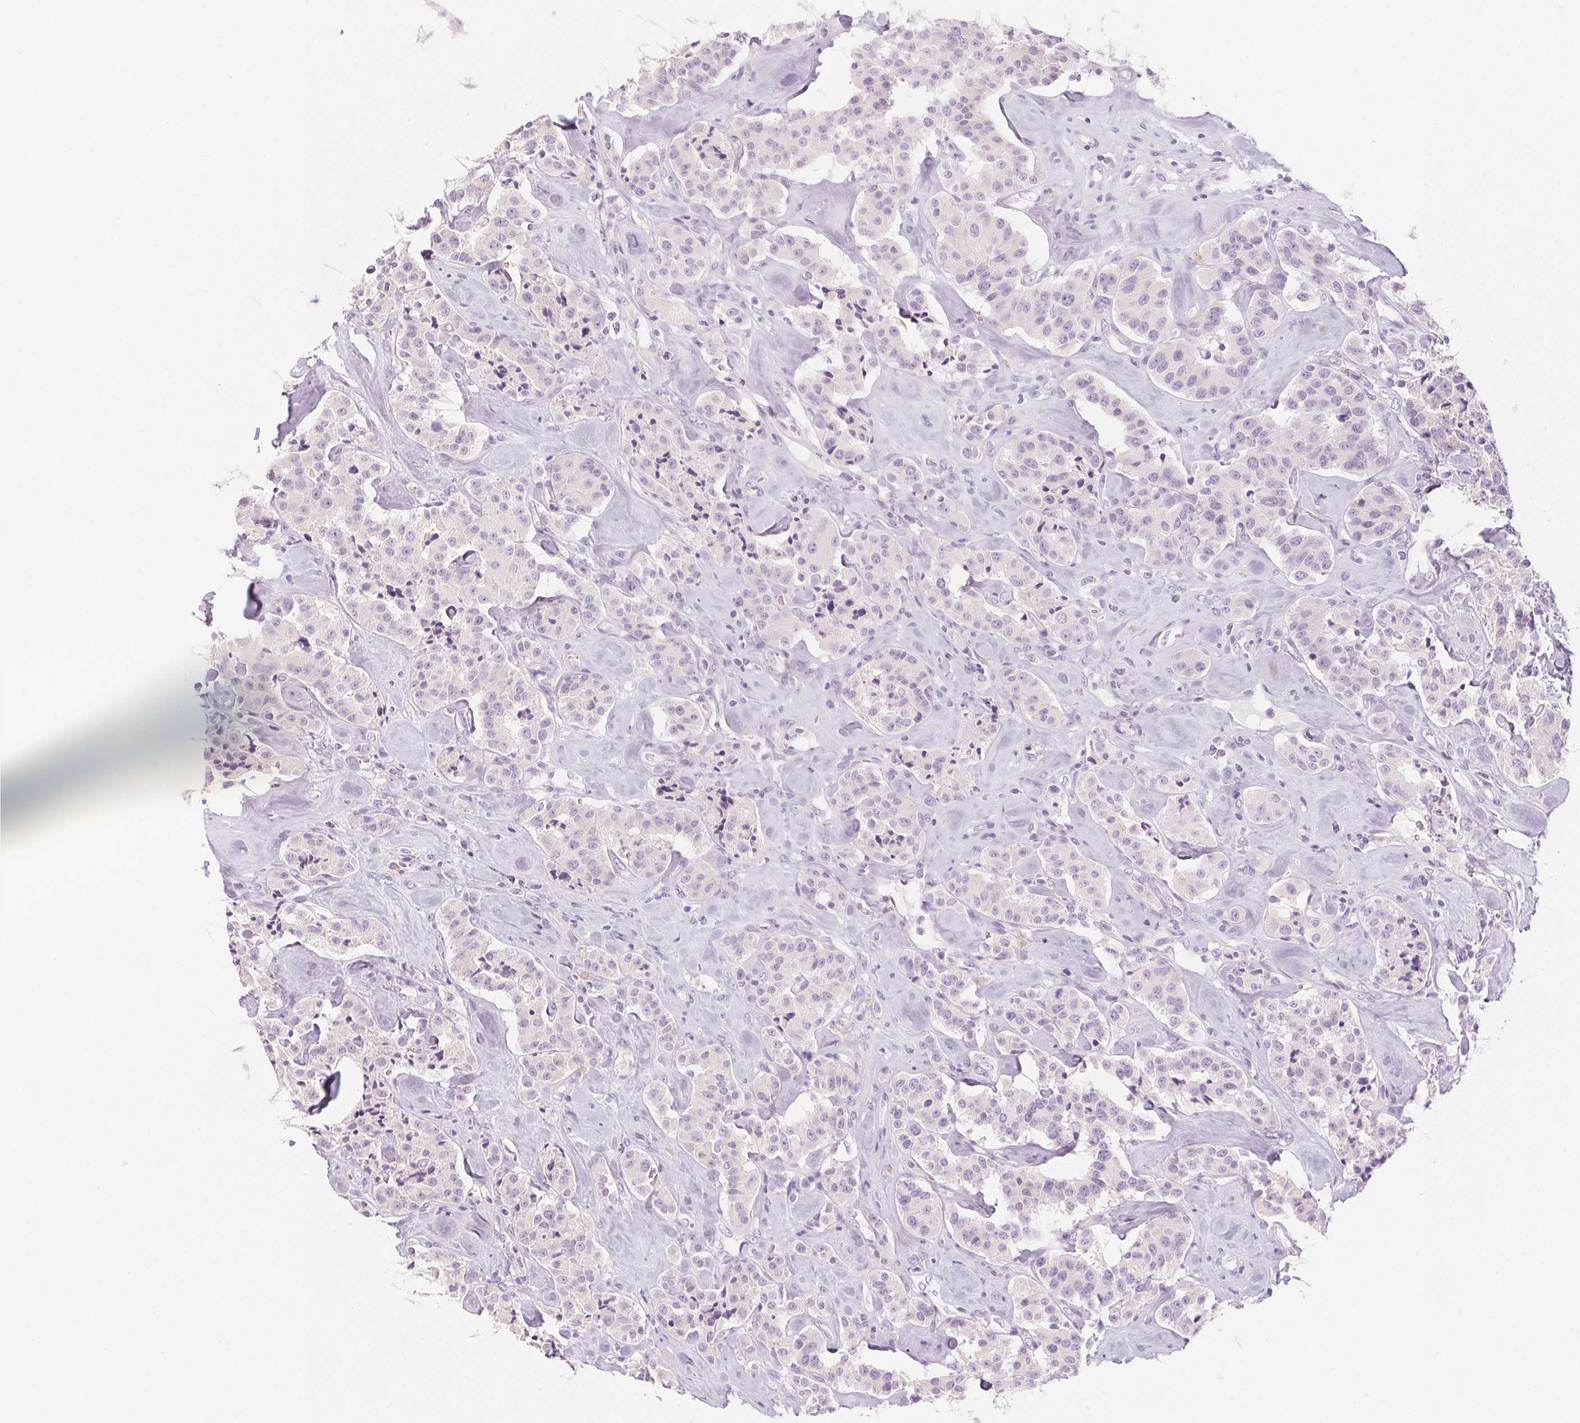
{"staining": {"intensity": "negative", "quantity": "none", "location": "none"}, "tissue": "carcinoid", "cell_type": "Tumor cells", "image_type": "cancer", "snomed": [{"axis": "morphology", "description": "Carcinoid, malignant, NOS"}, {"axis": "topography", "description": "Pancreas"}], "caption": "Human carcinoid stained for a protein using immunohistochemistry (IHC) displays no expression in tumor cells.", "gene": "HSD17B2", "patient": {"sex": "male", "age": 41}}